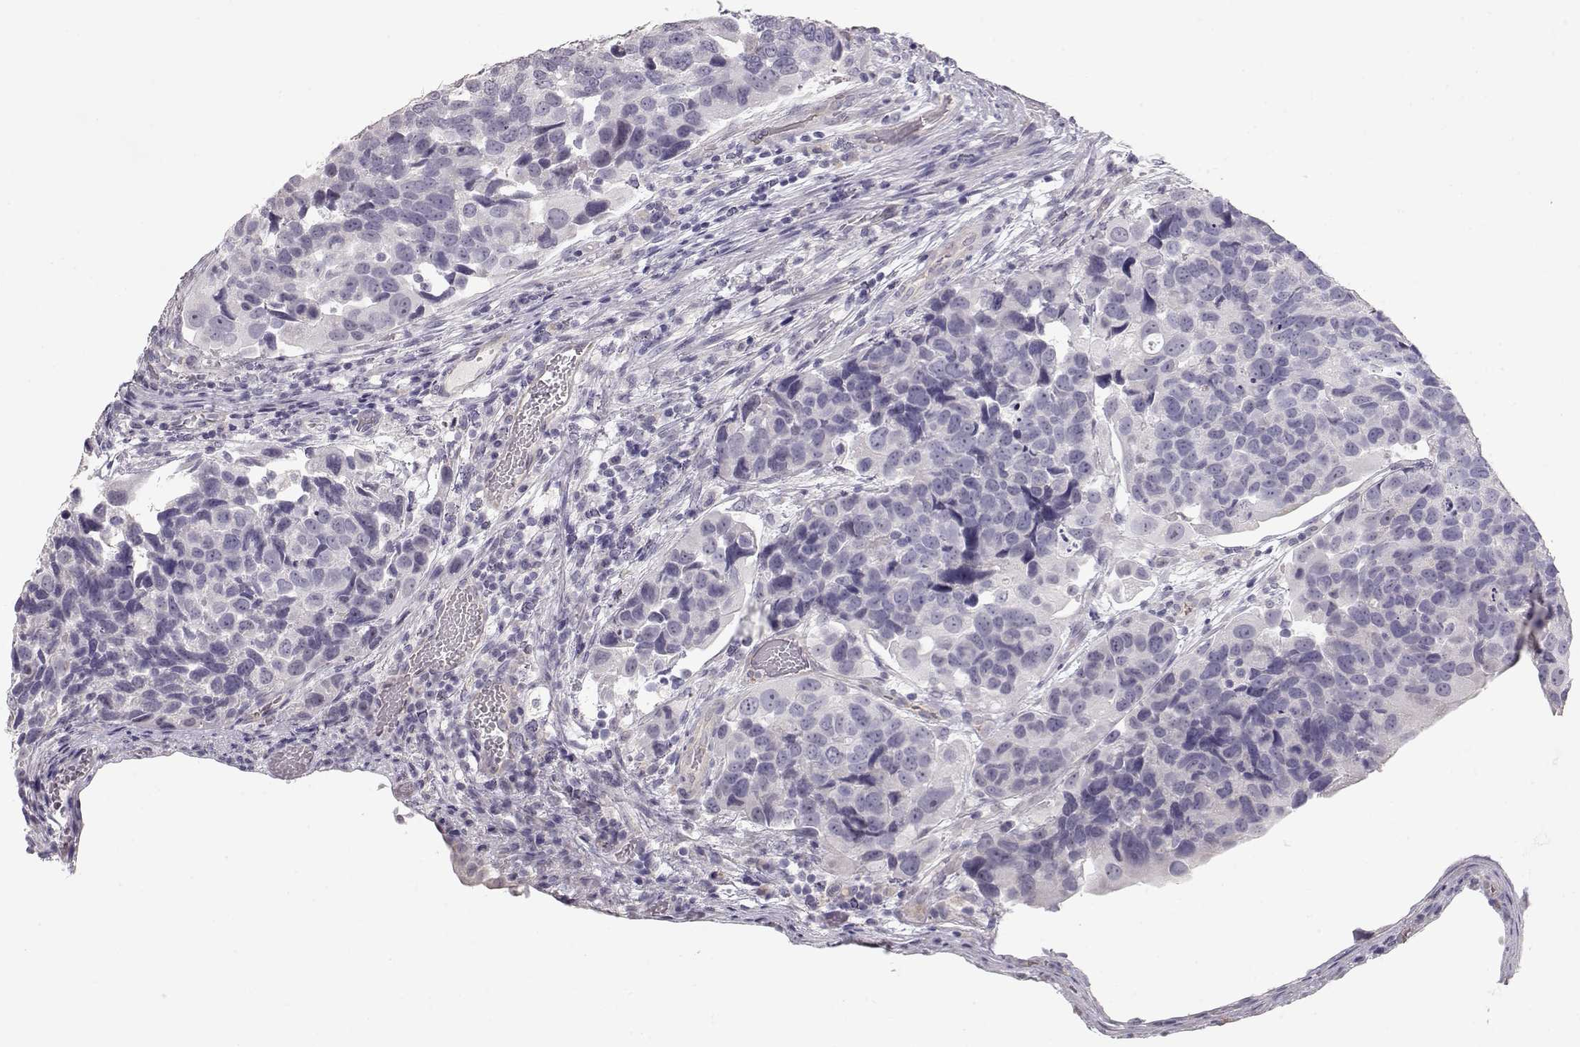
{"staining": {"intensity": "negative", "quantity": "none", "location": "none"}, "tissue": "urothelial cancer", "cell_type": "Tumor cells", "image_type": "cancer", "snomed": [{"axis": "morphology", "description": "Urothelial carcinoma, High grade"}, {"axis": "topography", "description": "Urinary bladder"}], "caption": "A high-resolution micrograph shows immunohistochemistry staining of urothelial carcinoma (high-grade), which displays no significant positivity in tumor cells. (DAB immunohistochemistry (IHC) visualized using brightfield microscopy, high magnification).", "gene": "SLC18A1", "patient": {"sex": "male", "age": 60}}